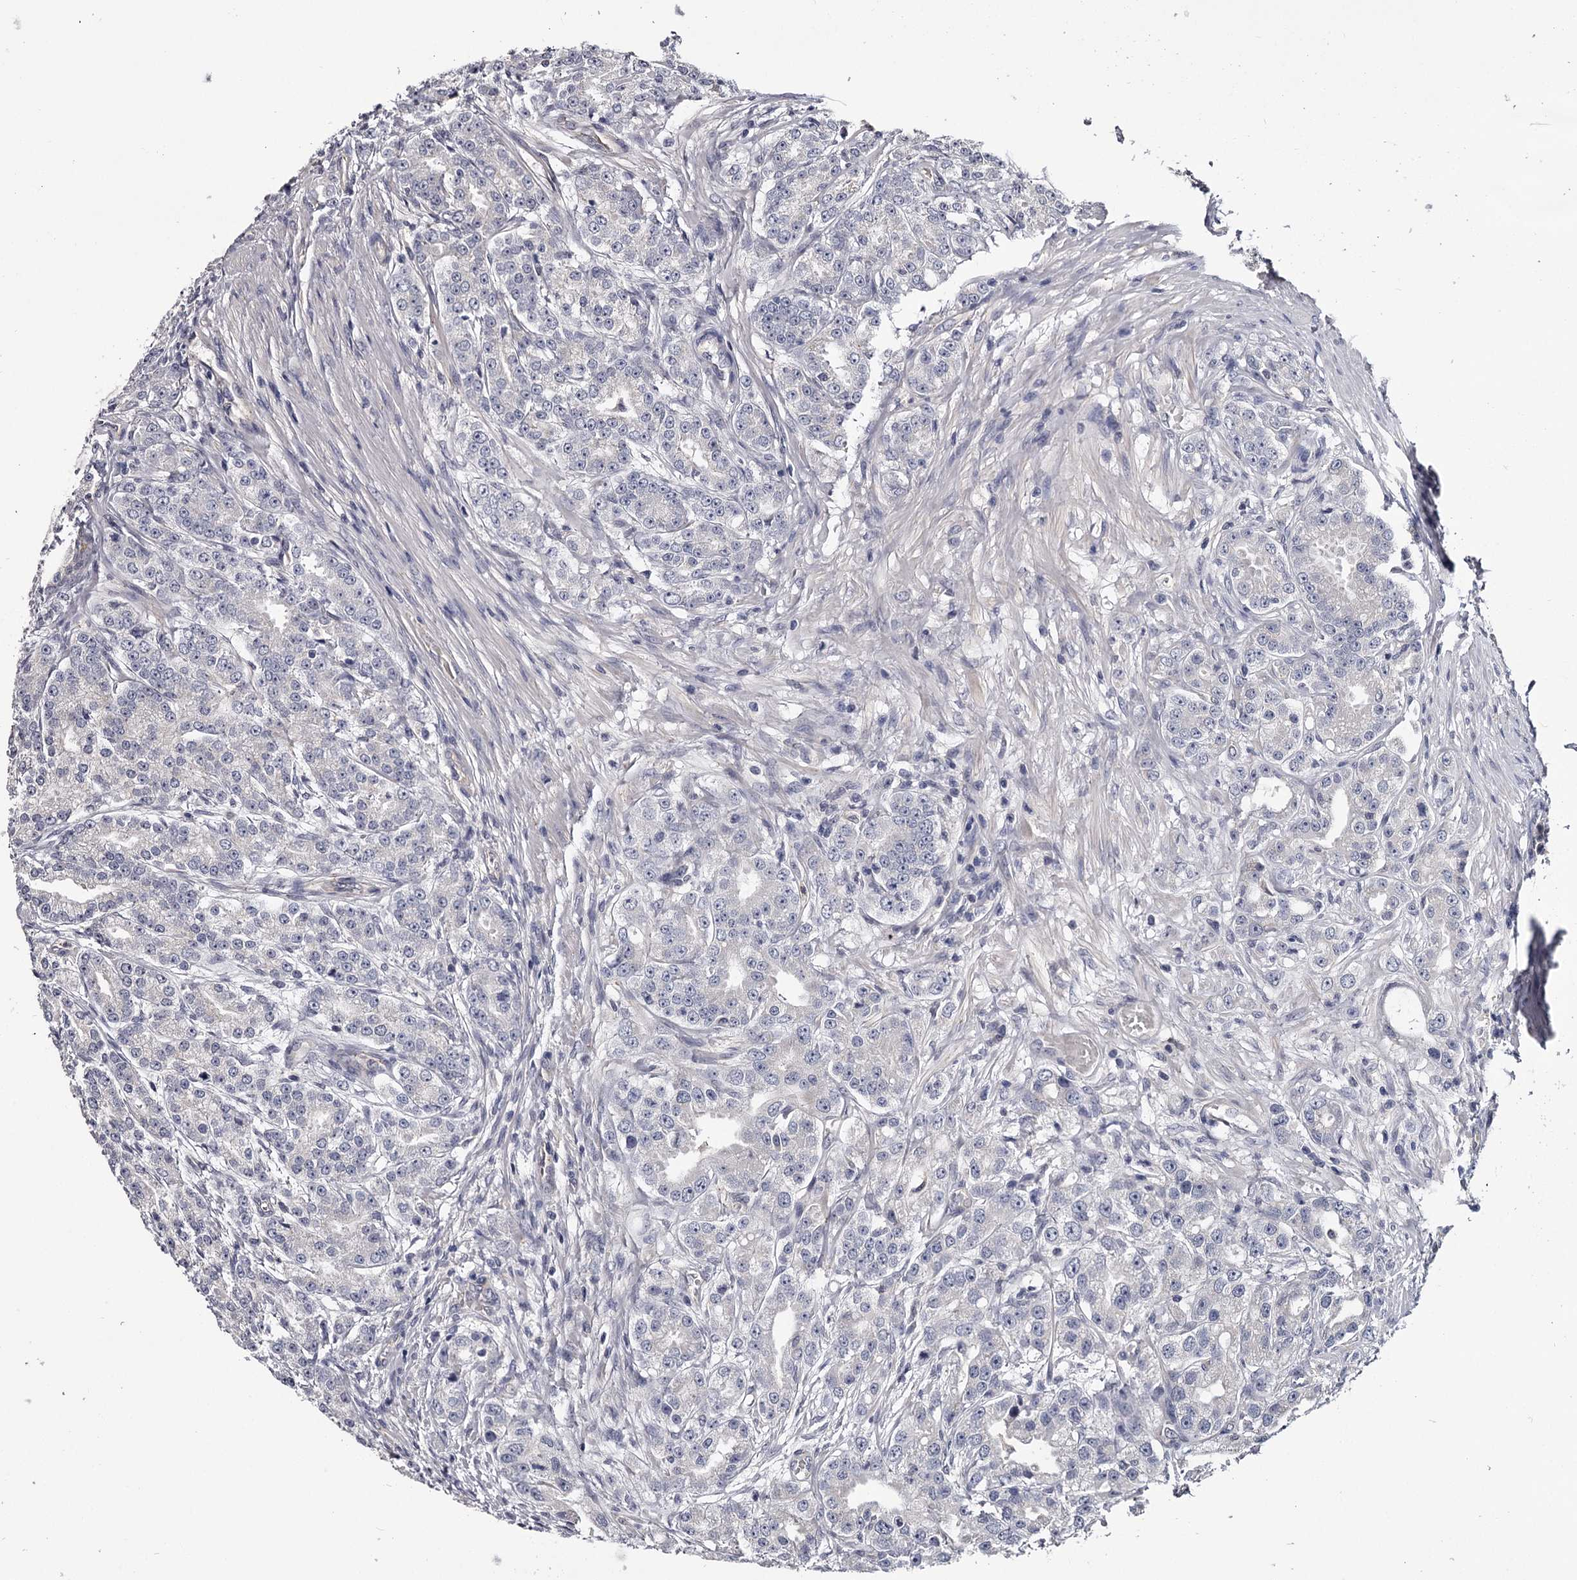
{"staining": {"intensity": "negative", "quantity": "none", "location": "none"}, "tissue": "prostate cancer", "cell_type": "Tumor cells", "image_type": "cancer", "snomed": [{"axis": "morphology", "description": "Adenocarcinoma, High grade"}, {"axis": "topography", "description": "Prostate"}], "caption": "This is an immunohistochemistry micrograph of human prostate cancer. There is no positivity in tumor cells.", "gene": "GSTO1", "patient": {"sex": "male", "age": 69}}